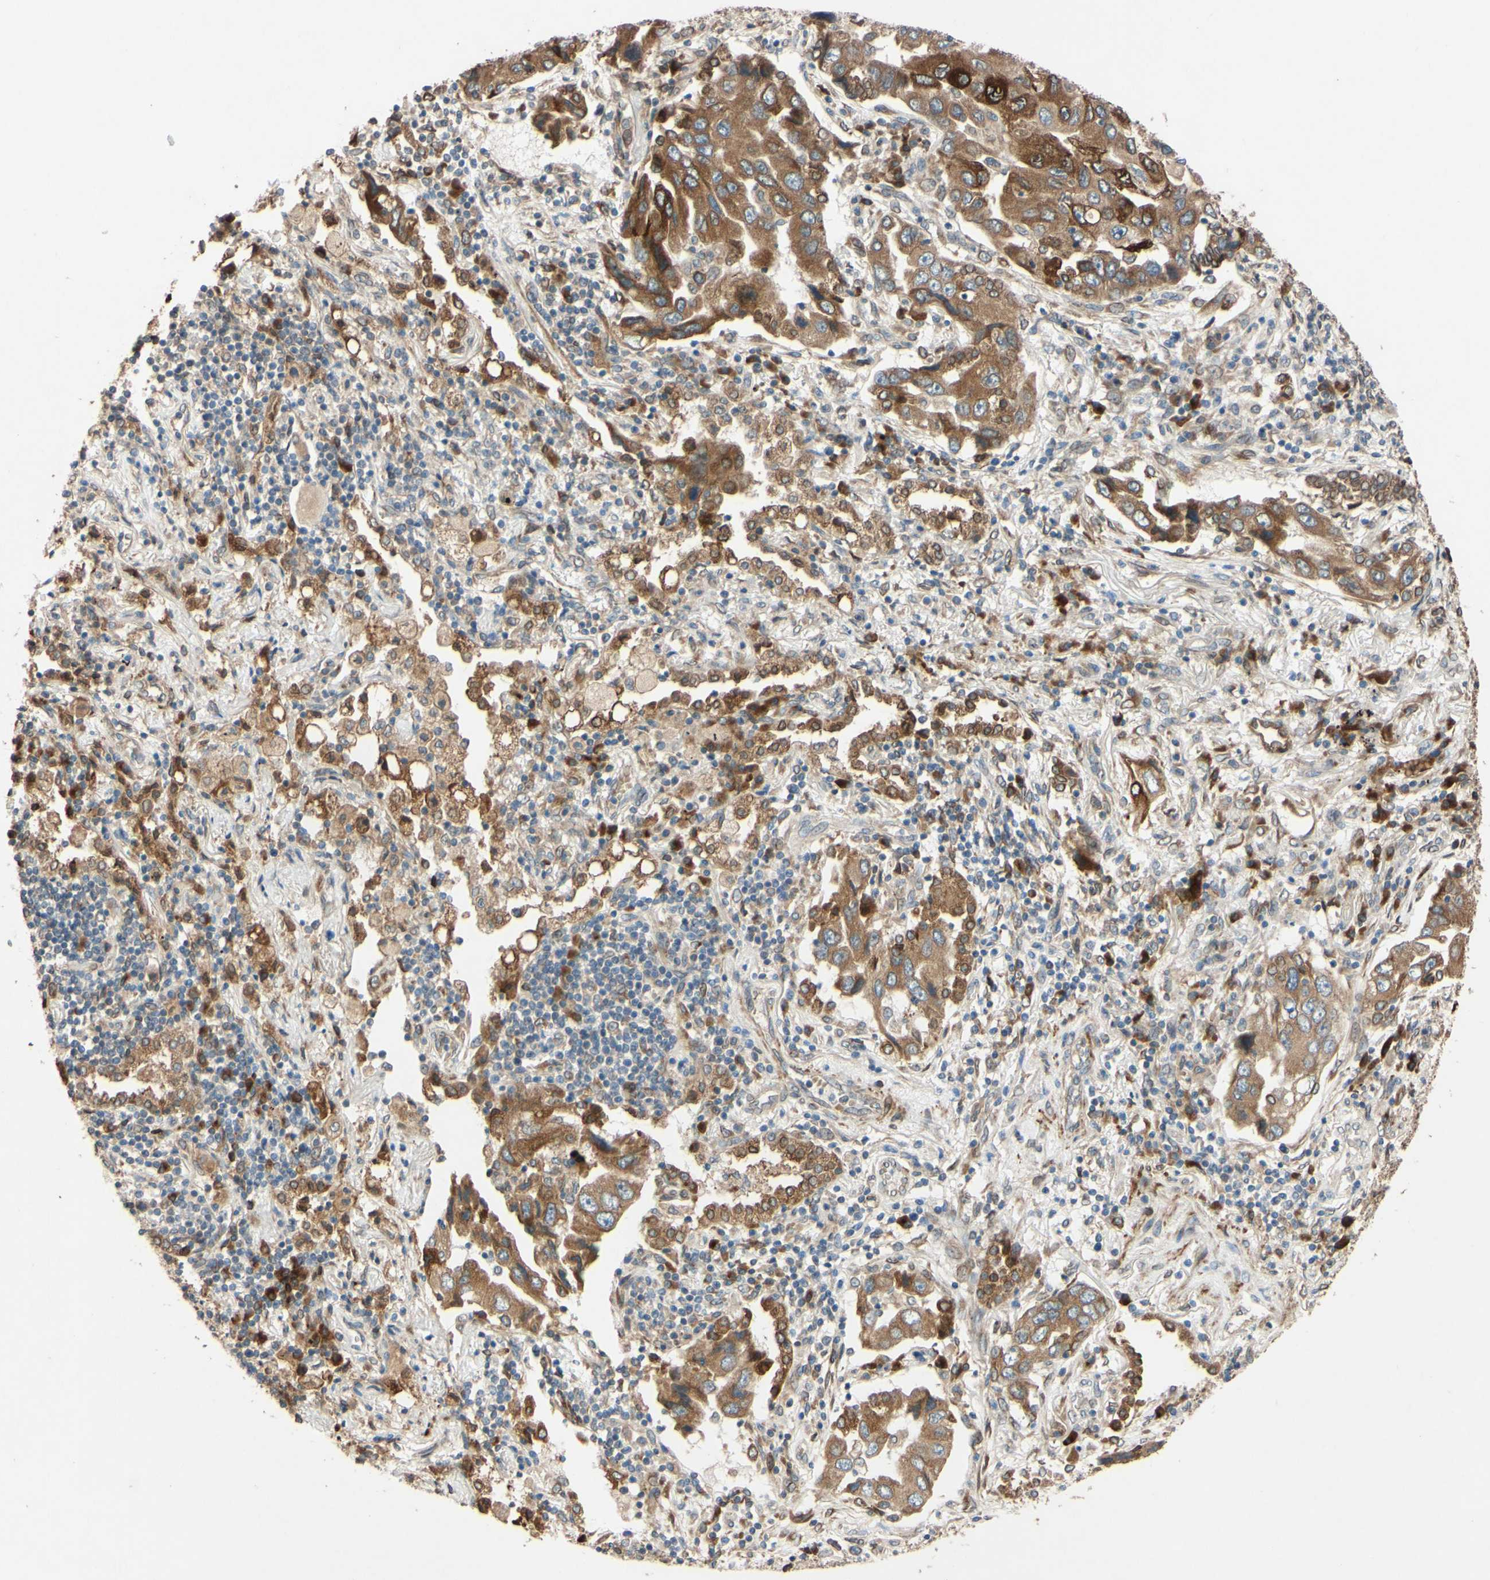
{"staining": {"intensity": "moderate", "quantity": ">75%", "location": "cytoplasmic/membranous,nuclear"}, "tissue": "lung cancer", "cell_type": "Tumor cells", "image_type": "cancer", "snomed": [{"axis": "morphology", "description": "Adenocarcinoma, NOS"}, {"axis": "topography", "description": "Lung"}], "caption": "Immunohistochemical staining of lung adenocarcinoma shows medium levels of moderate cytoplasmic/membranous and nuclear protein staining in about >75% of tumor cells. Ihc stains the protein in brown and the nuclei are stained blue.", "gene": "PTPRU", "patient": {"sex": "female", "age": 65}}